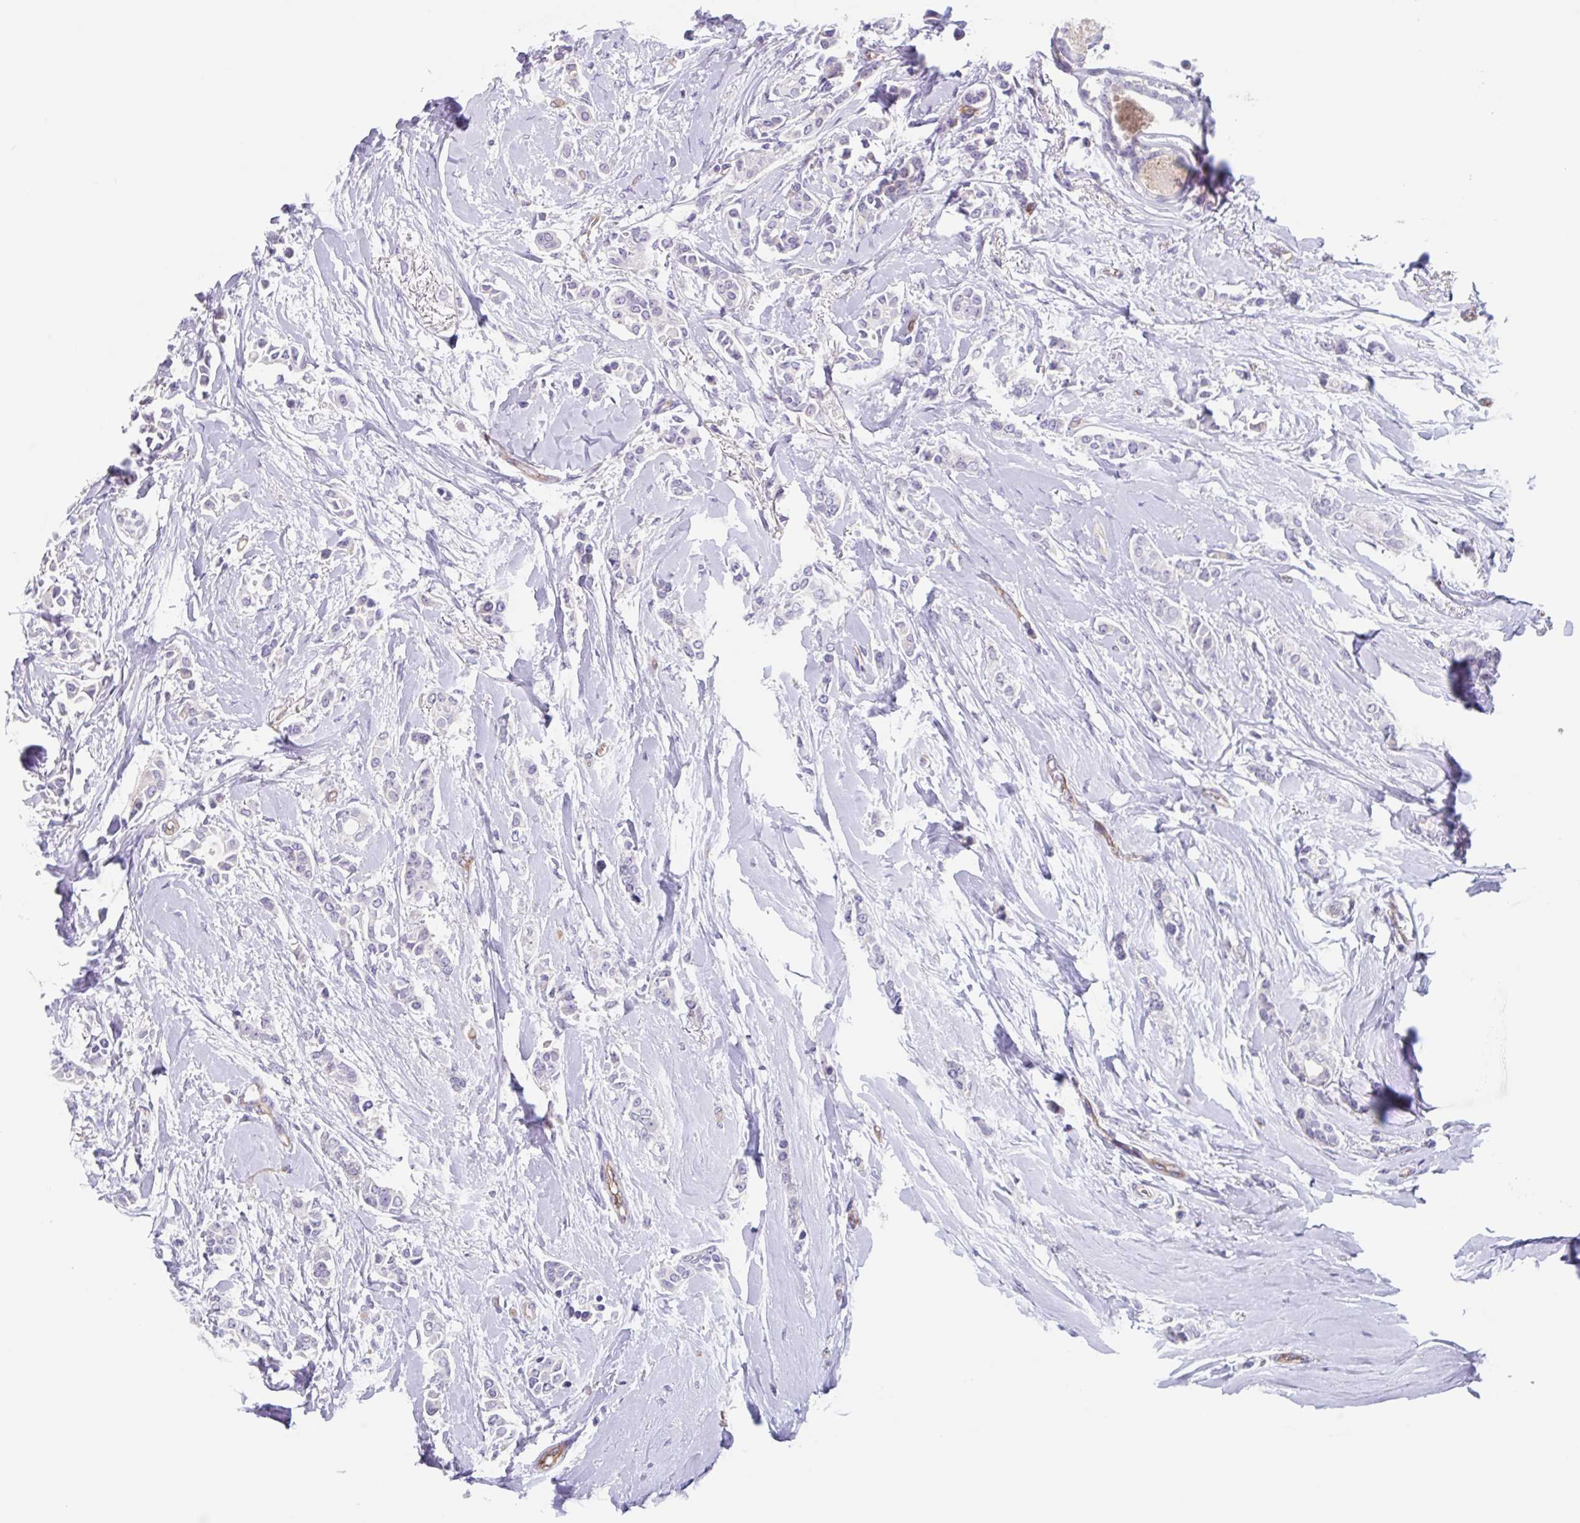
{"staining": {"intensity": "negative", "quantity": "none", "location": "none"}, "tissue": "breast cancer", "cell_type": "Tumor cells", "image_type": "cancer", "snomed": [{"axis": "morphology", "description": "Duct carcinoma"}, {"axis": "topography", "description": "Breast"}], "caption": "An image of human breast cancer (invasive ductal carcinoma) is negative for staining in tumor cells.", "gene": "EHD4", "patient": {"sex": "female", "age": 64}}